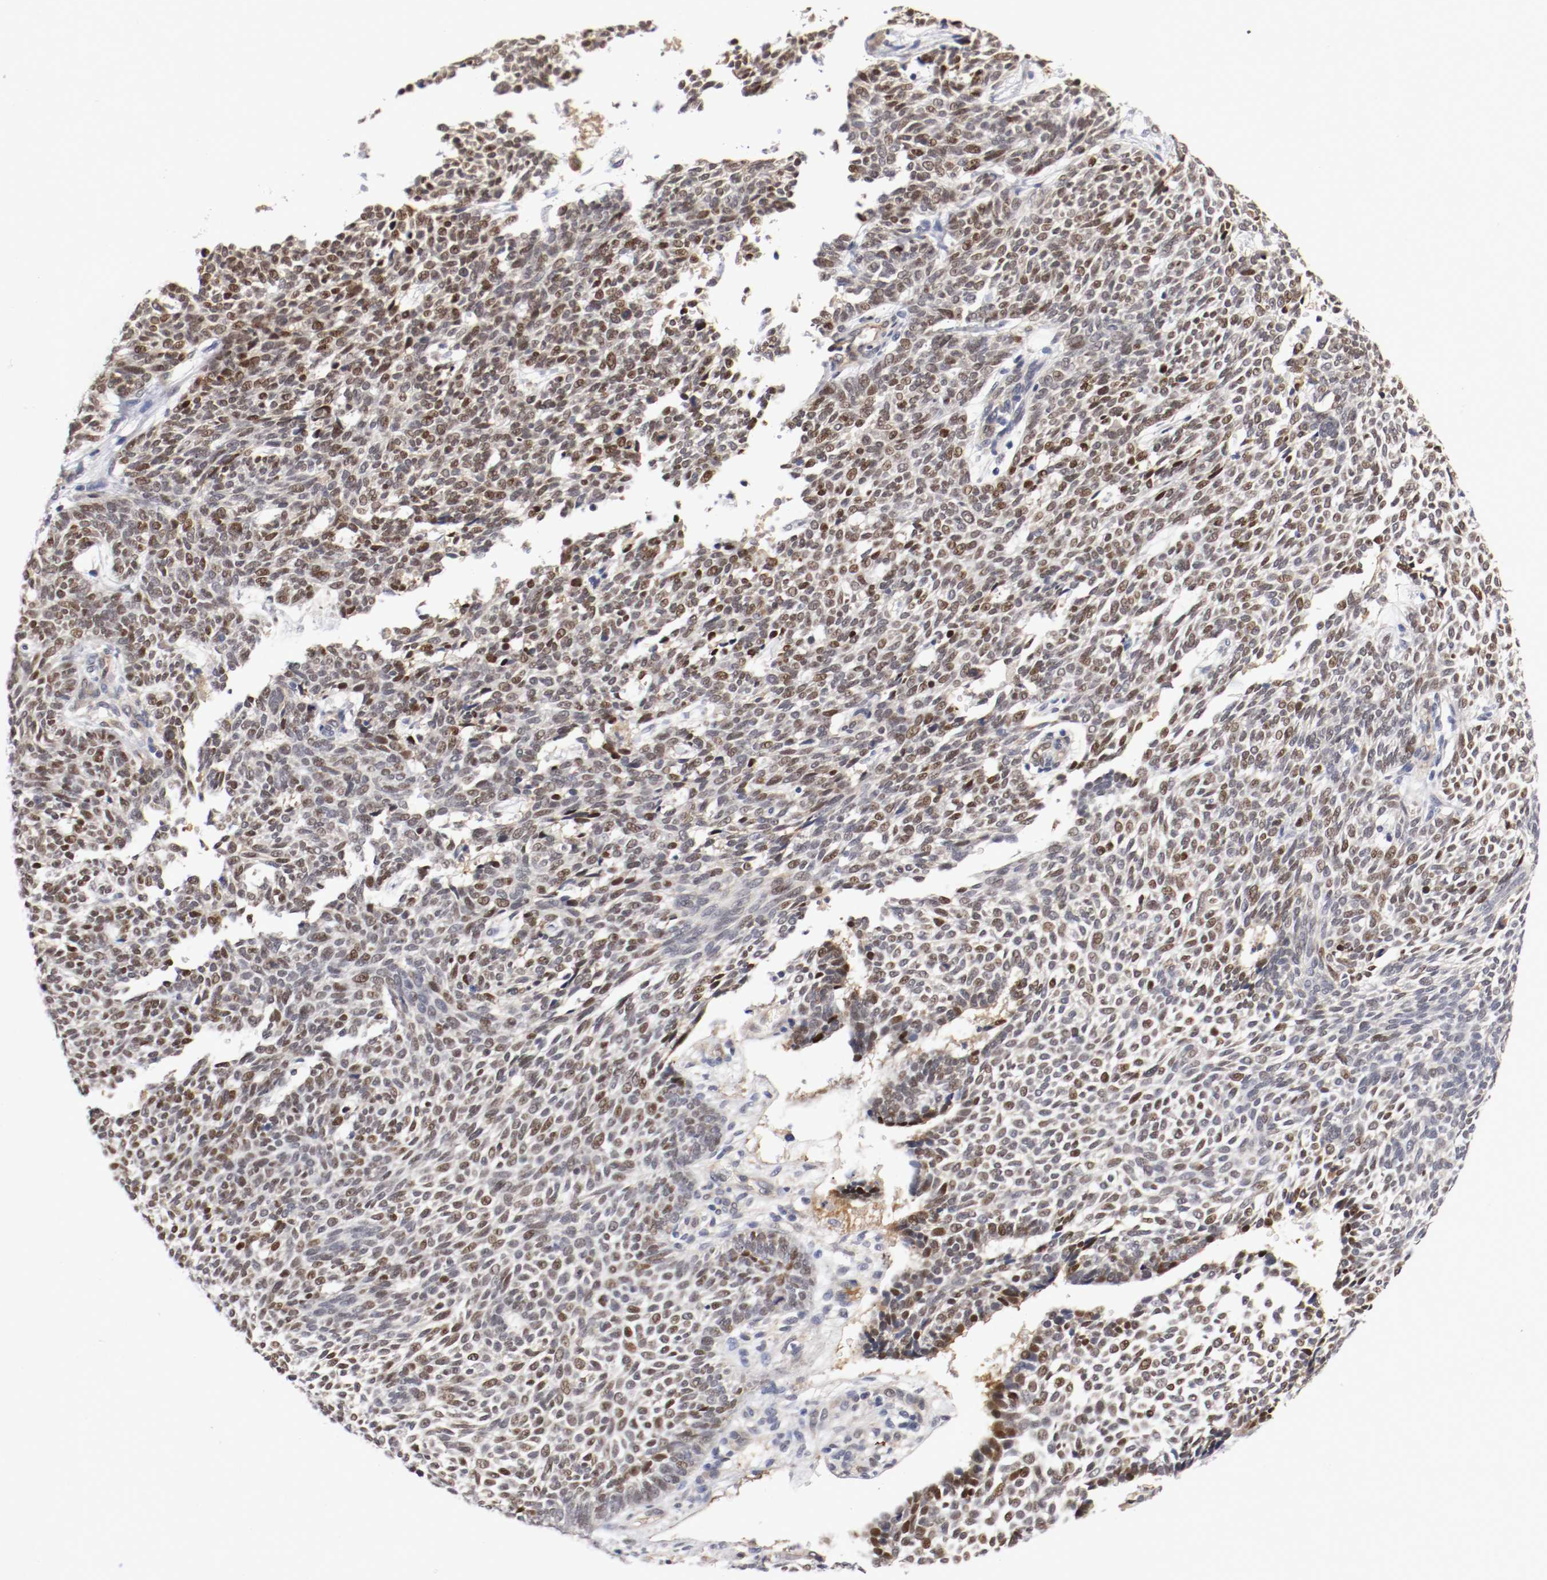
{"staining": {"intensity": "moderate", "quantity": ">75%", "location": "nuclear"}, "tissue": "skin cancer", "cell_type": "Tumor cells", "image_type": "cancer", "snomed": [{"axis": "morphology", "description": "Normal tissue, NOS"}, {"axis": "morphology", "description": "Basal cell carcinoma"}, {"axis": "topography", "description": "Skin"}], "caption": "Skin cancer (basal cell carcinoma) stained with DAB immunohistochemistry demonstrates medium levels of moderate nuclear staining in approximately >75% of tumor cells. The protein of interest is shown in brown color, while the nuclei are stained blue.", "gene": "DNMT3B", "patient": {"sex": "male", "age": 87}}